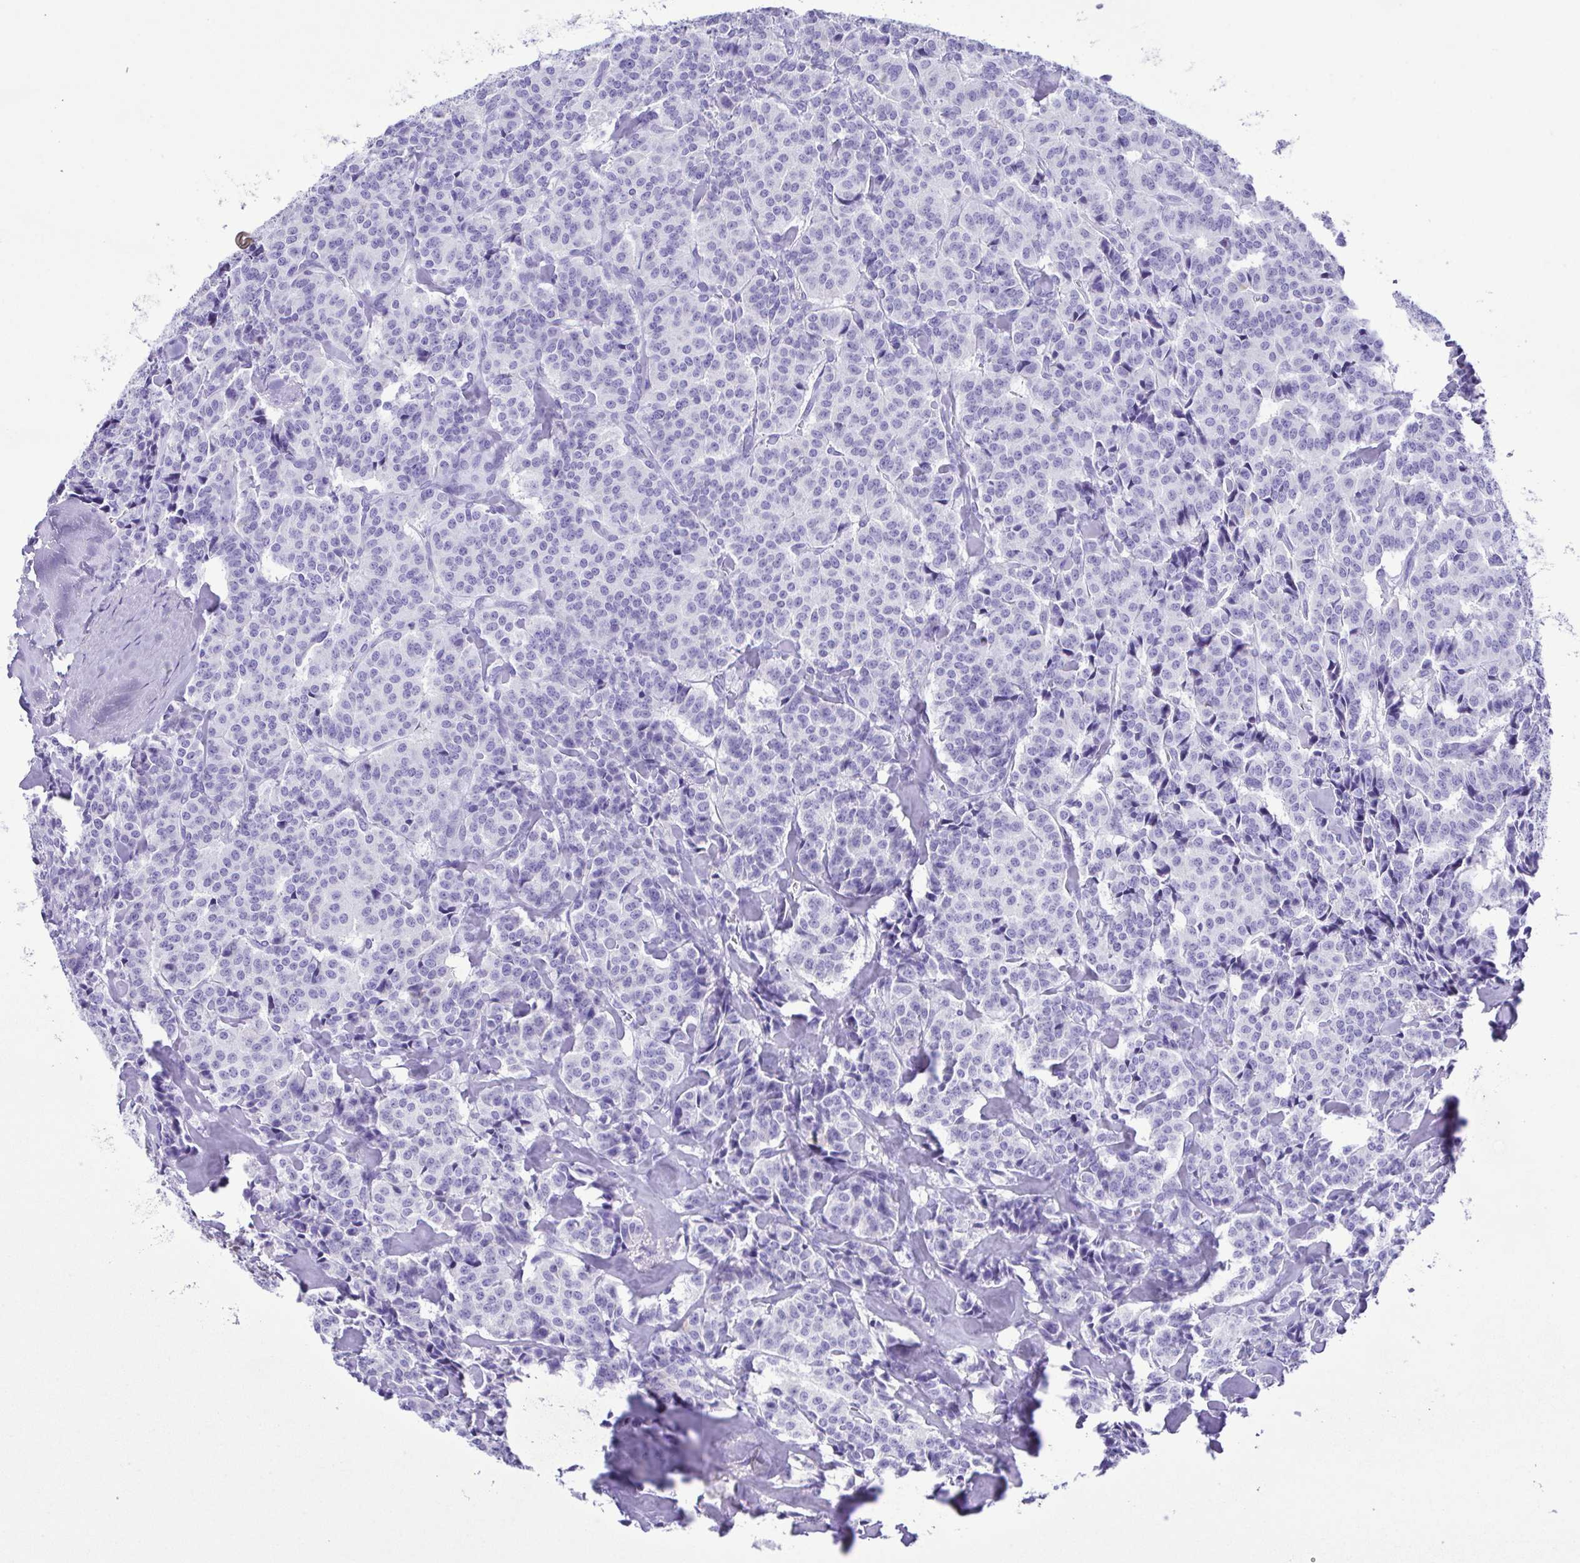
{"staining": {"intensity": "negative", "quantity": "none", "location": "none"}, "tissue": "carcinoid", "cell_type": "Tumor cells", "image_type": "cancer", "snomed": [{"axis": "morphology", "description": "Normal tissue, NOS"}, {"axis": "morphology", "description": "Carcinoid, malignant, NOS"}, {"axis": "topography", "description": "Lung"}], "caption": "The immunohistochemistry (IHC) image has no significant expression in tumor cells of carcinoid tissue. (DAB (3,3'-diaminobenzidine) IHC with hematoxylin counter stain).", "gene": "ERP27", "patient": {"sex": "female", "age": 46}}